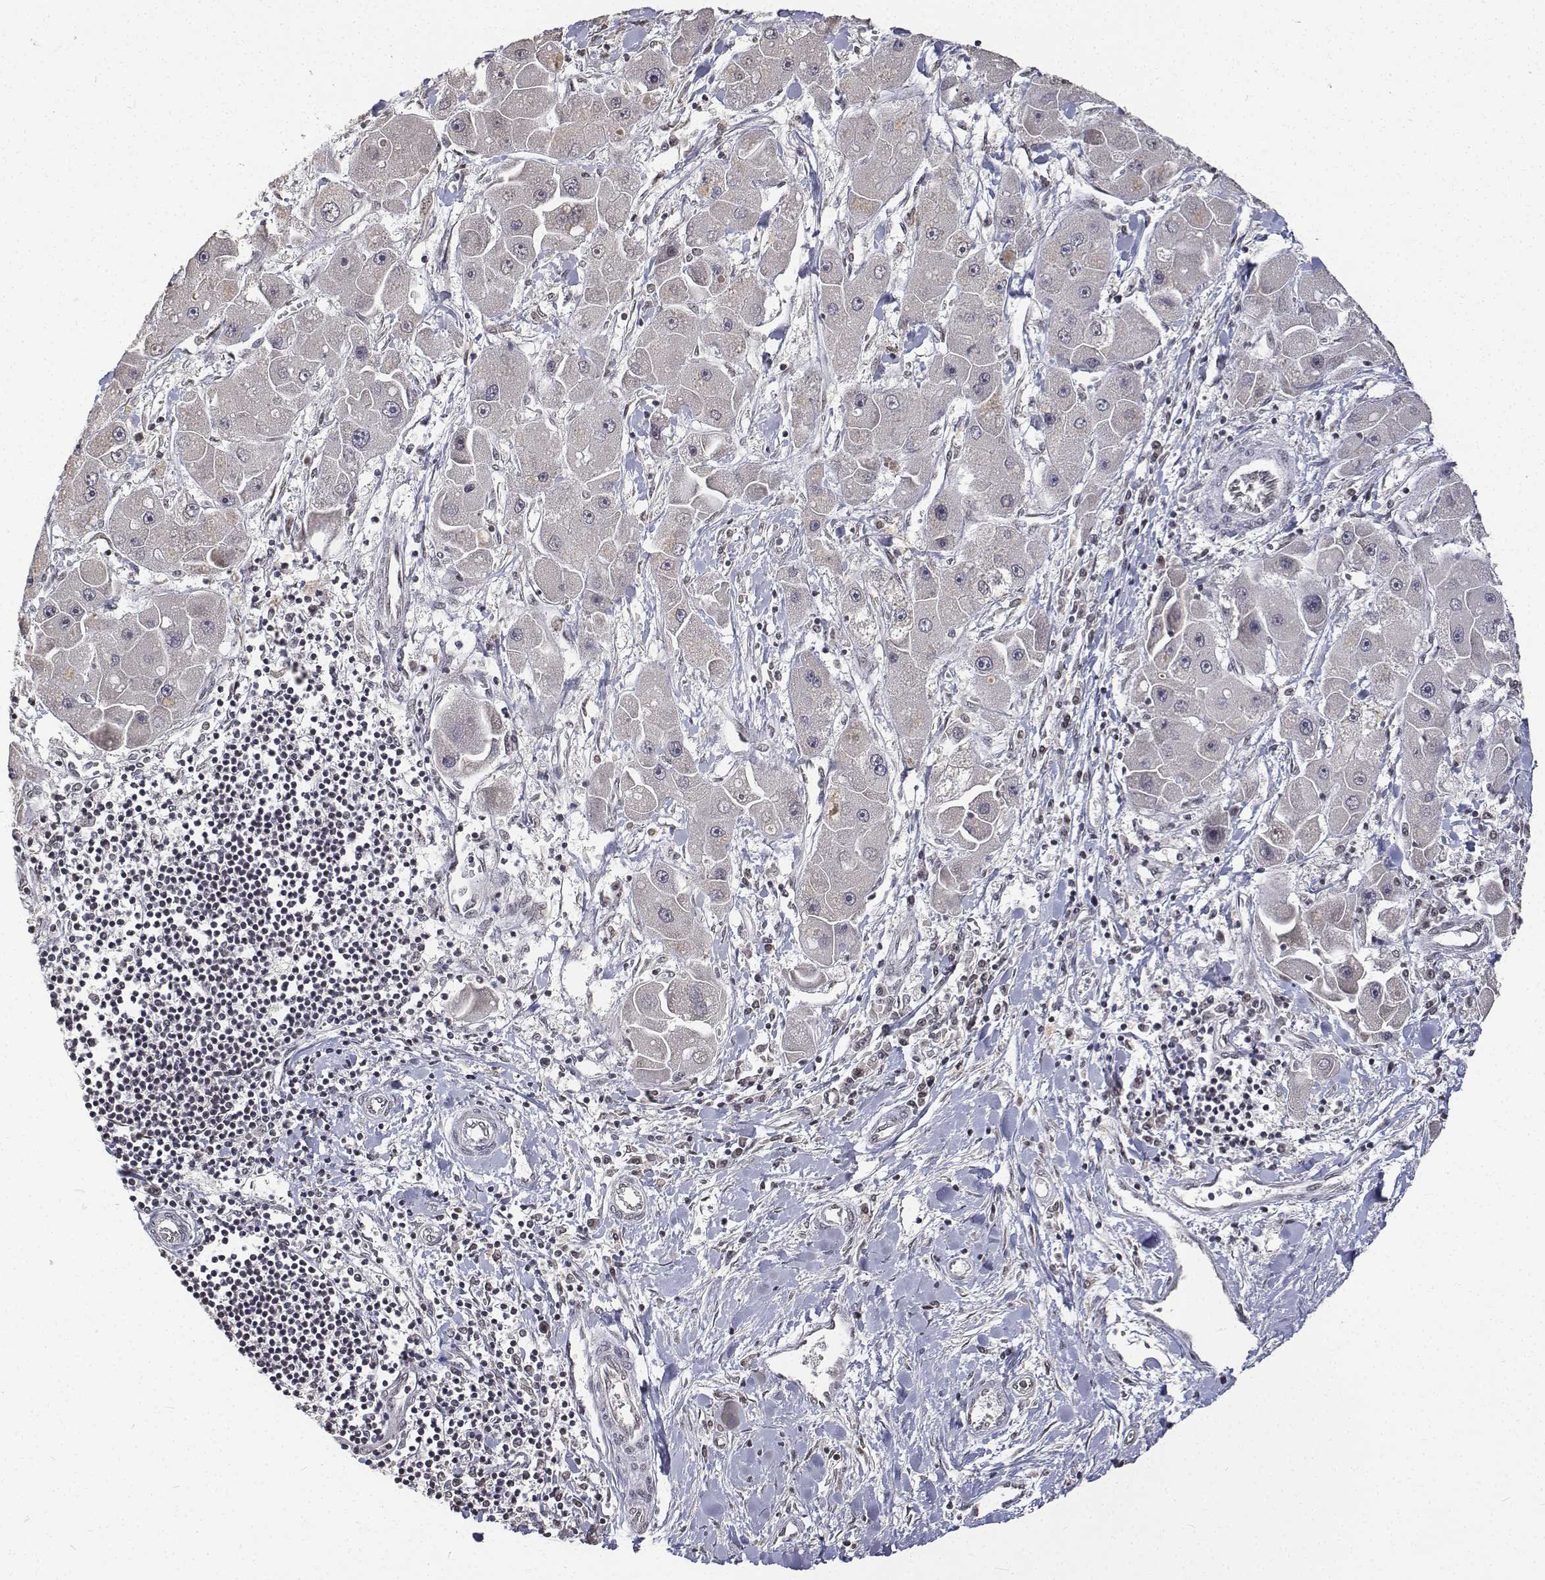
{"staining": {"intensity": "negative", "quantity": "none", "location": "none"}, "tissue": "liver cancer", "cell_type": "Tumor cells", "image_type": "cancer", "snomed": [{"axis": "morphology", "description": "Carcinoma, Hepatocellular, NOS"}, {"axis": "topography", "description": "Liver"}], "caption": "A histopathology image of liver hepatocellular carcinoma stained for a protein shows no brown staining in tumor cells. (DAB immunohistochemistry visualized using brightfield microscopy, high magnification).", "gene": "ATRX", "patient": {"sex": "male", "age": 24}}